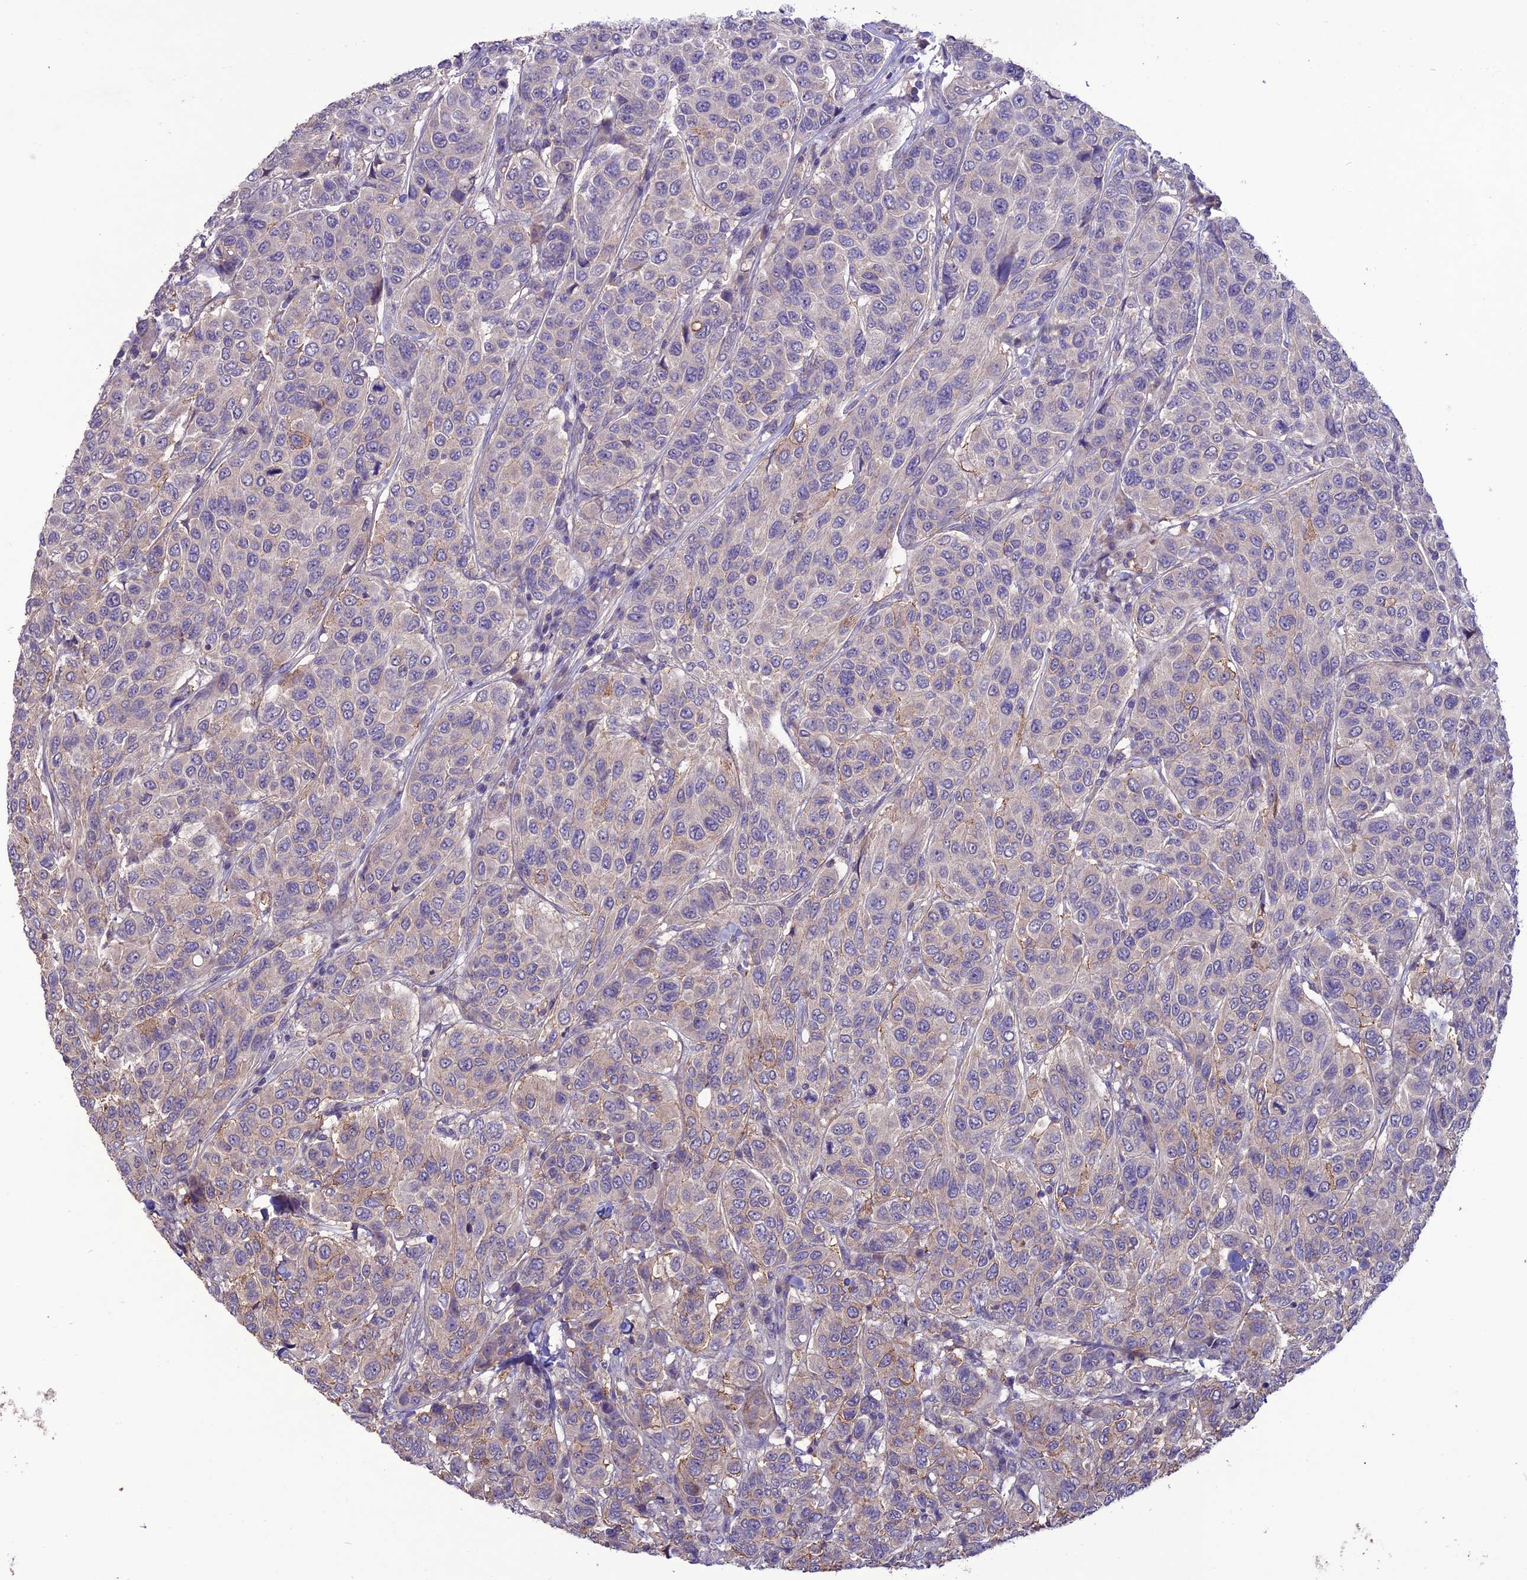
{"staining": {"intensity": "weak", "quantity": "<25%", "location": "cytoplasmic/membranous"}, "tissue": "breast cancer", "cell_type": "Tumor cells", "image_type": "cancer", "snomed": [{"axis": "morphology", "description": "Duct carcinoma"}, {"axis": "topography", "description": "Breast"}], "caption": "This is an immunohistochemistry micrograph of human breast cancer. There is no positivity in tumor cells.", "gene": "C2orf76", "patient": {"sex": "female", "age": 55}}